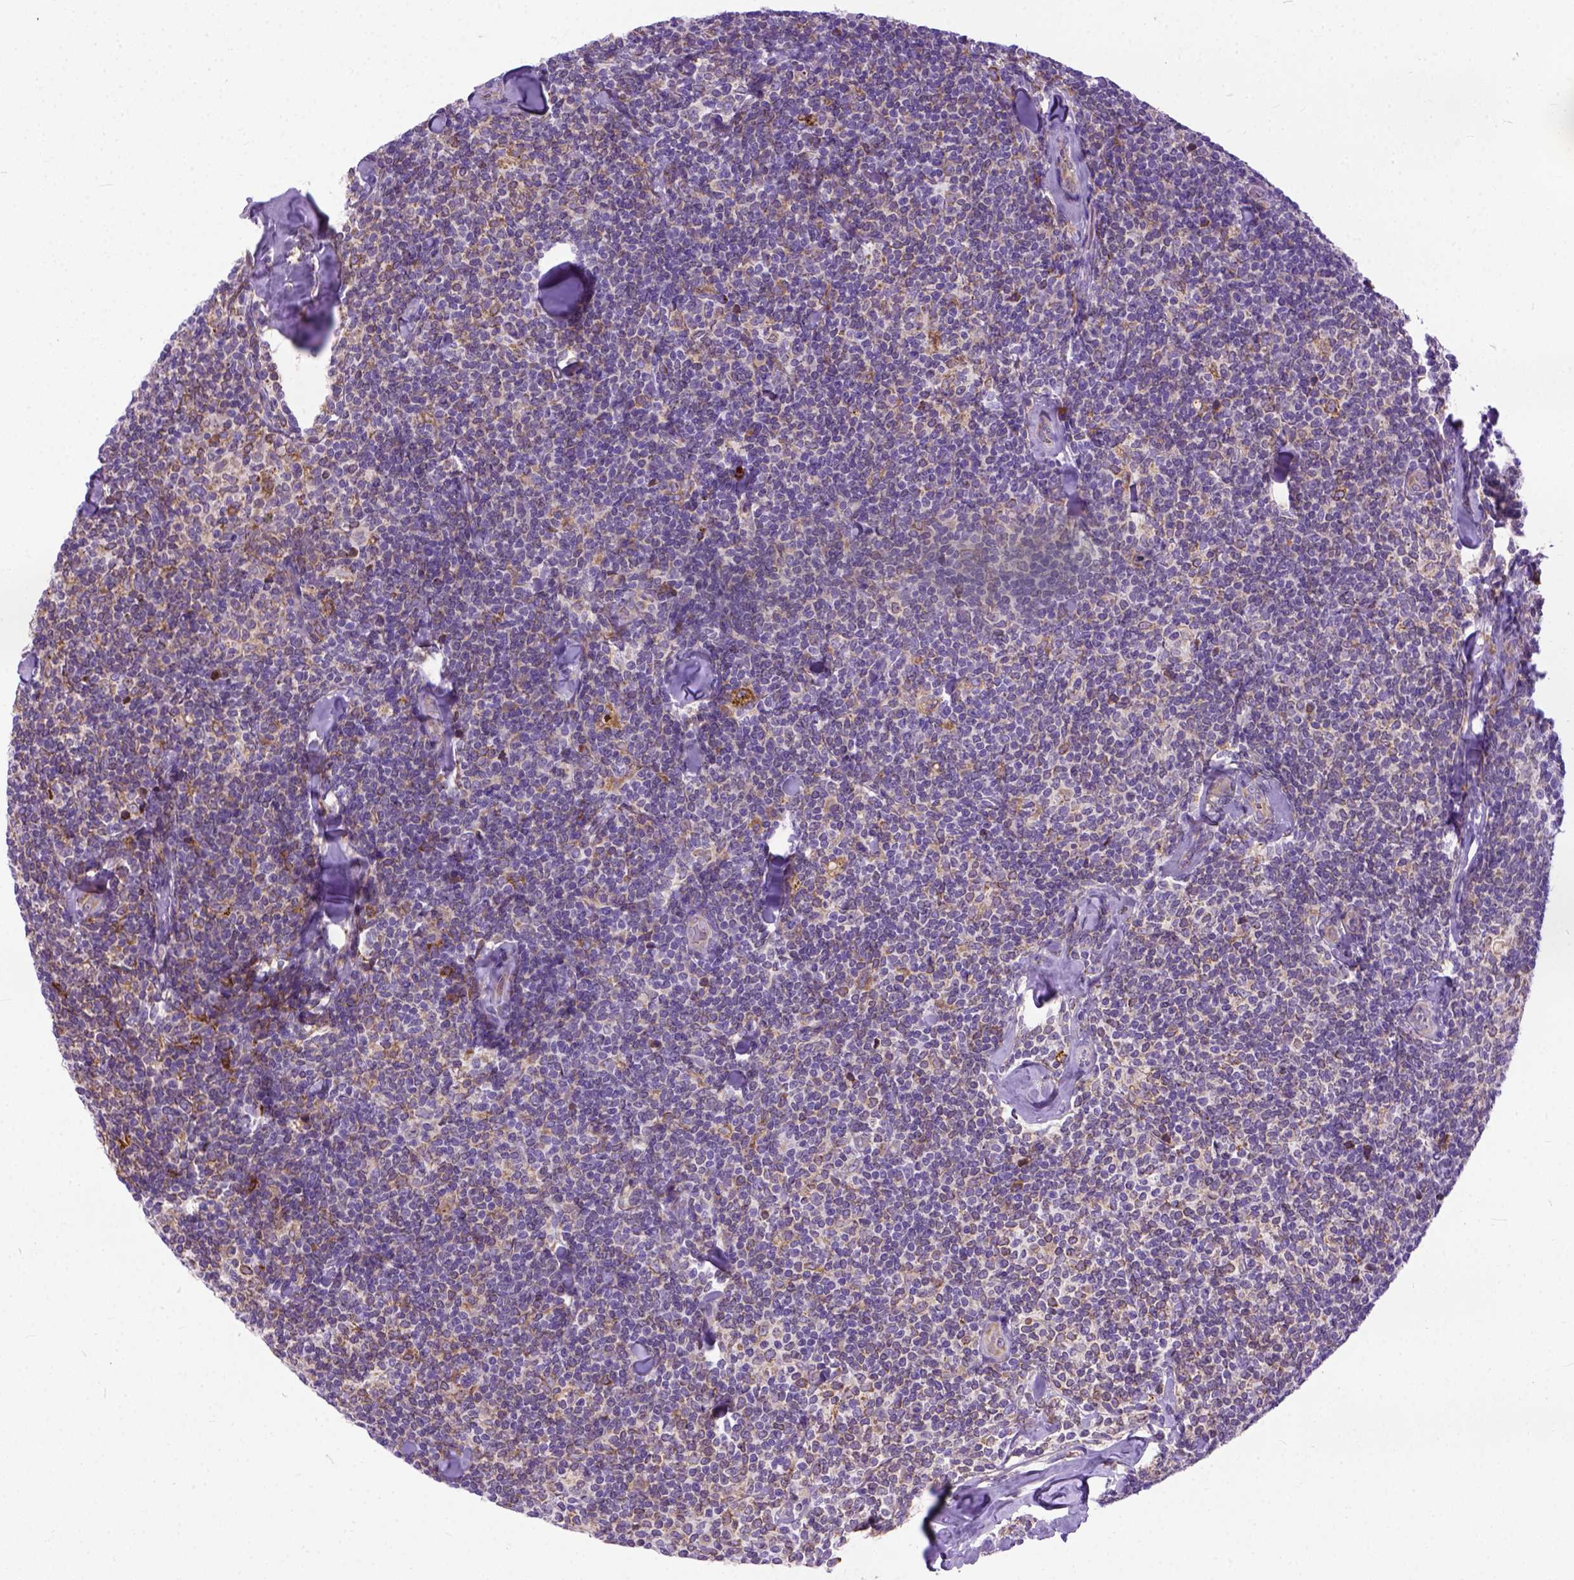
{"staining": {"intensity": "moderate", "quantity": ">75%", "location": "cytoplasmic/membranous"}, "tissue": "lymphoma", "cell_type": "Tumor cells", "image_type": "cancer", "snomed": [{"axis": "morphology", "description": "Malignant lymphoma, non-Hodgkin's type, Low grade"}, {"axis": "topography", "description": "Lymph node"}], "caption": "Human low-grade malignant lymphoma, non-Hodgkin's type stained with a brown dye shows moderate cytoplasmic/membranous positive expression in approximately >75% of tumor cells.", "gene": "PLK4", "patient": {"sex": "female", "age": 56}}